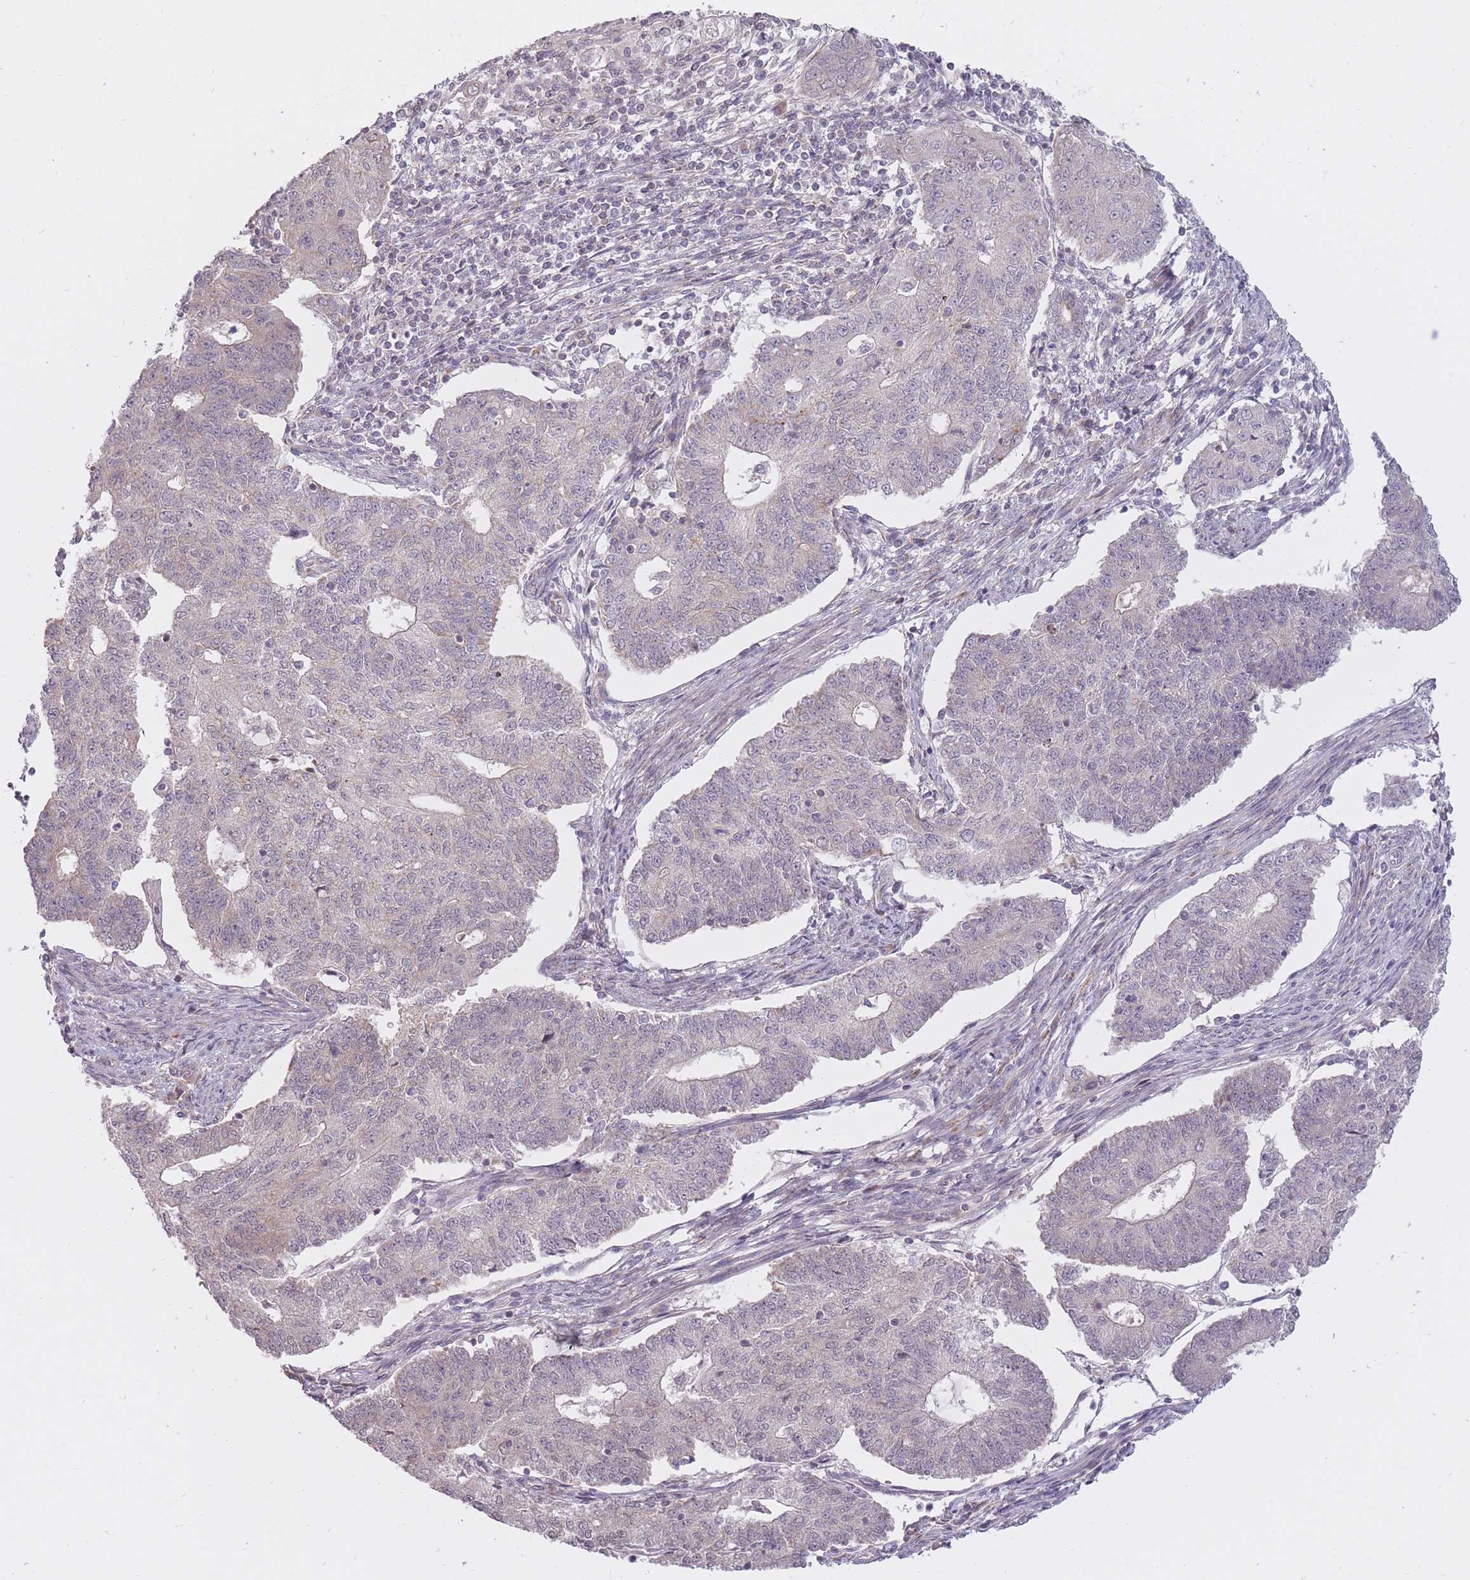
{"staining": {"intensity": "weak", "quantity": "25%-75%", "location": "cytoplasmic/membranous"}, "tissue": "endometrial cancer", "cell_type": "Tumor cells", "image_type": "cancer", "snomed": [{"axis": "morphology", "description": "Adenocarcinoma, NOS"}, {"axis": "topography", "description": "Endometrium"}], "caption": "IHC (DAB (3,3'-diaminobenzidine)) staining of human endometrial cancer reveals weak cytoplasmic/membranous protein expression in approximately 25%-75% of tumor cells.", "gene": "LIN7C", "patient": {"sex": "female", "age": 56}}